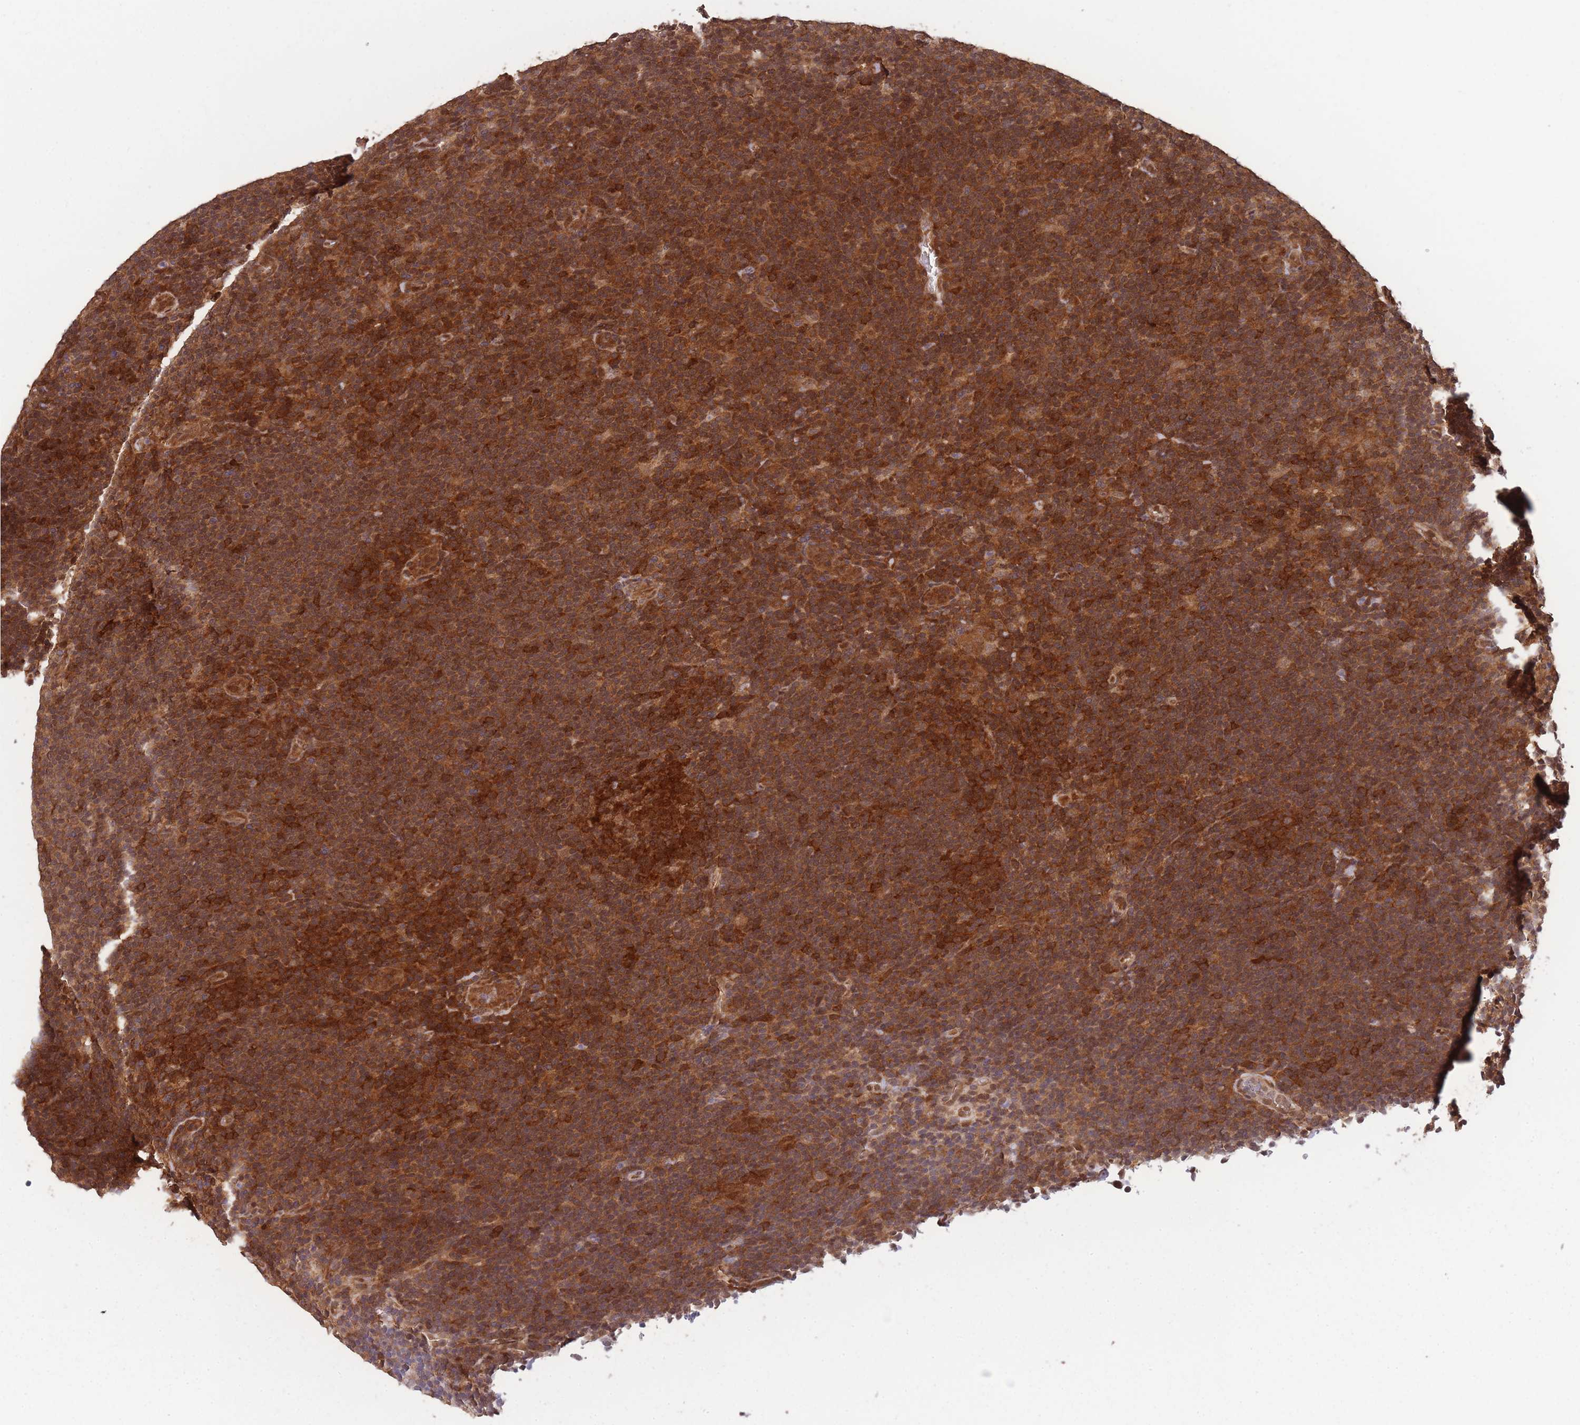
{"staining": {"intensity": "weak", "quantity": ">75%", "location": "cytoplasmic/membranous"}, "tissue": "lymphoma", "cell_type": "Tumor cells", "image_type": "cancer", "snomed": [{"axis": "morphology", "description": "Hodgkin's disease, NOS"}, {"axis": "topography", "description": "Lymph node"}], "caption": "Lymphoma stained with DAB immunohistochemistry demonstrates low levels of weak cytoplasmic/membranous expression in approximately >75% of tumor cells. Immunohistochemistry (ihc) stains the protein of interest in brown and the nuclei are stained blue.", "gene": "PPP6R3", "patient": {"sex": "female", "age": 57}}